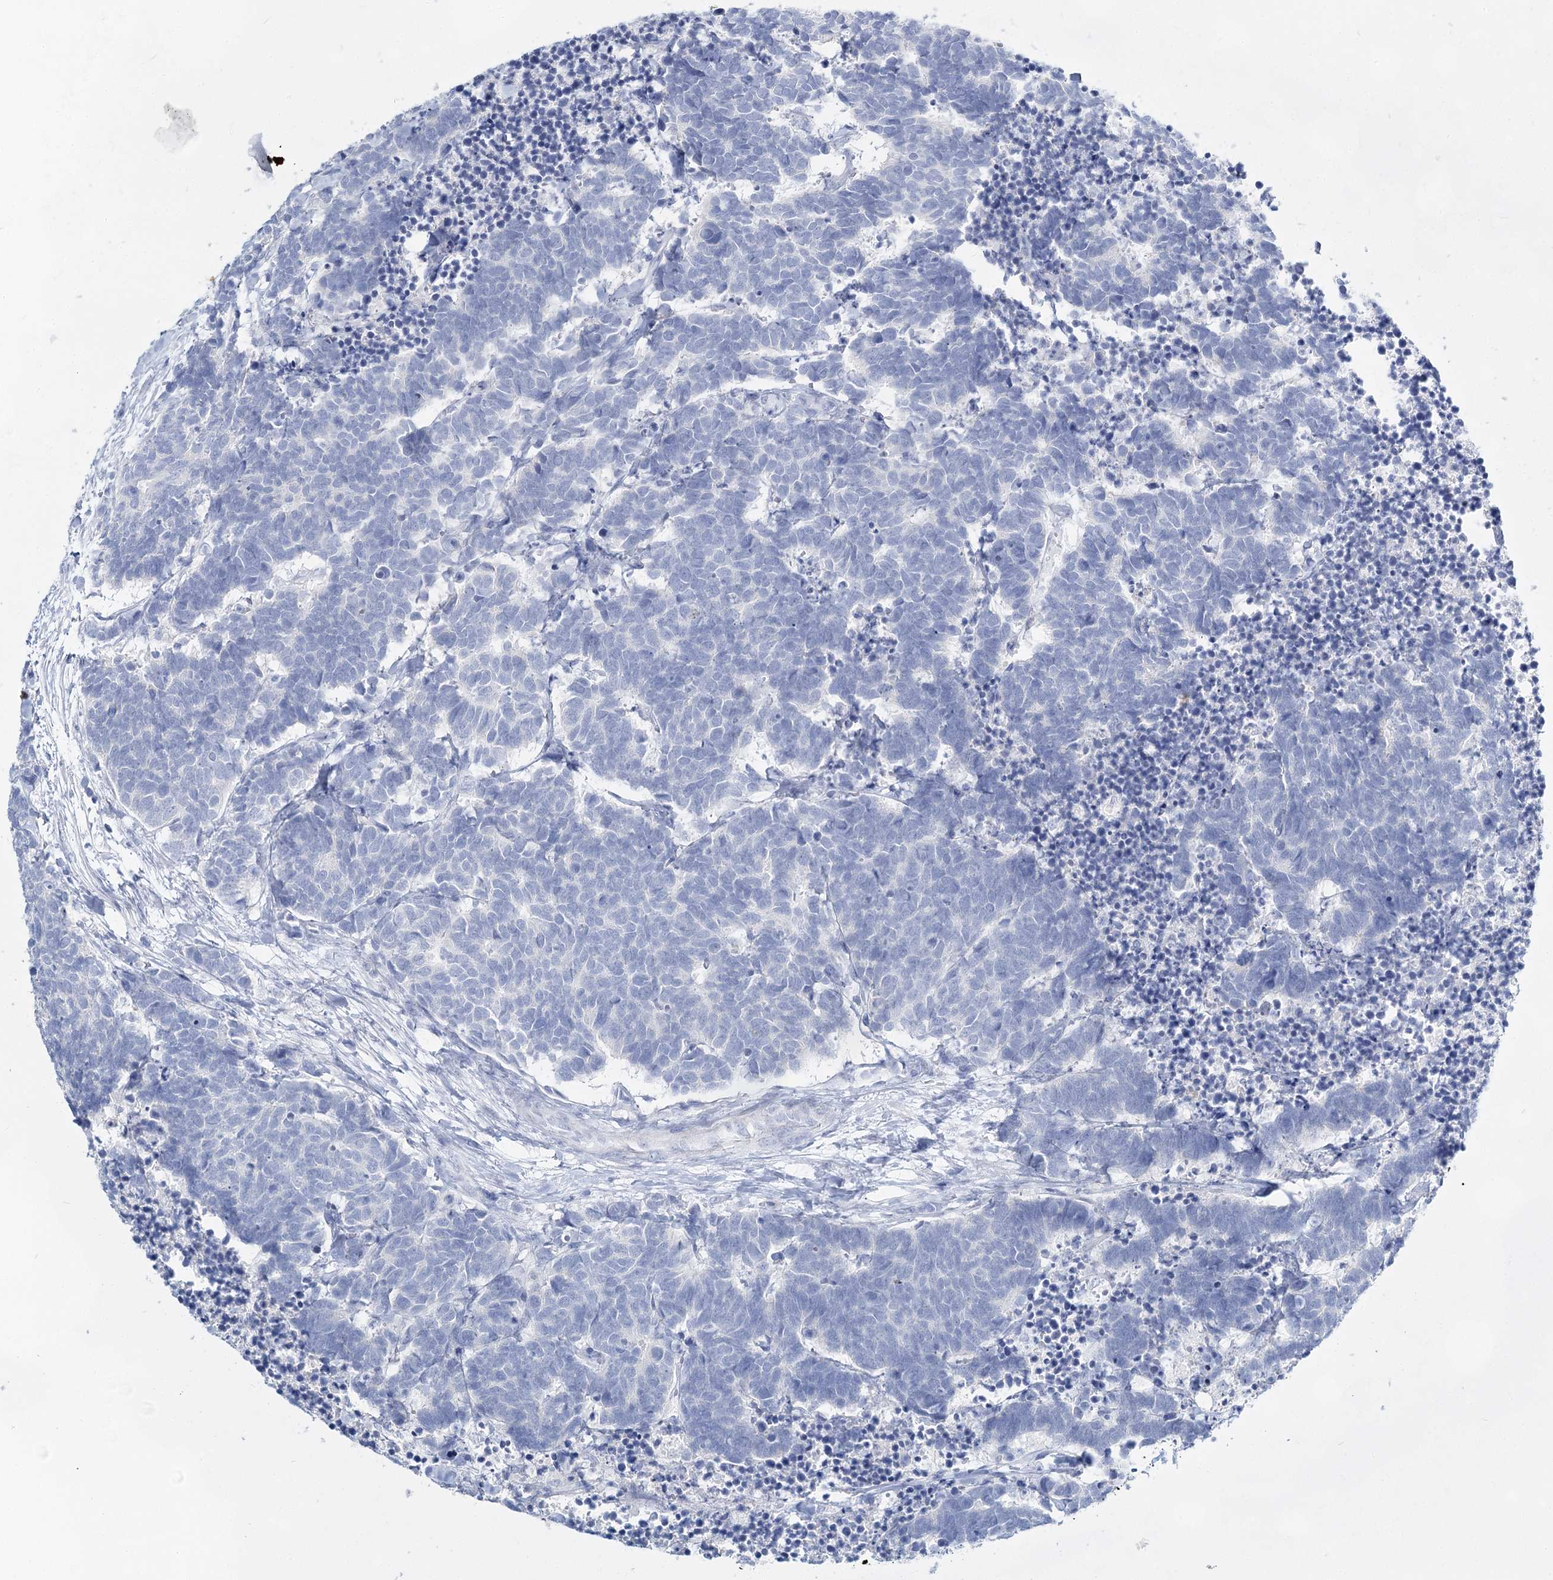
{"staining": {"intensity": "negative", "quantity": "none", "location": "none"}, "tissue": "carcinoid", "cell_type": "Tumor cells", "image_type": "cancer", "snomed": [{"axis": "morphology", "description": "Carcinoma, NOS"}, {"axis": "morphology", "description": "Carcinoid, malignant, NOS"}, {"axis": "topography", "description": "Urinary bladder"}], "caption": "Immunohistochemistry (IHC) photomicrograph of carcinoma stained for a protein (brown), which displays no positivity in tumor cells. Nuclei are stained in blue.", "gene": "SLC17A2", "patient": {"sex": "male", "age": 57}}